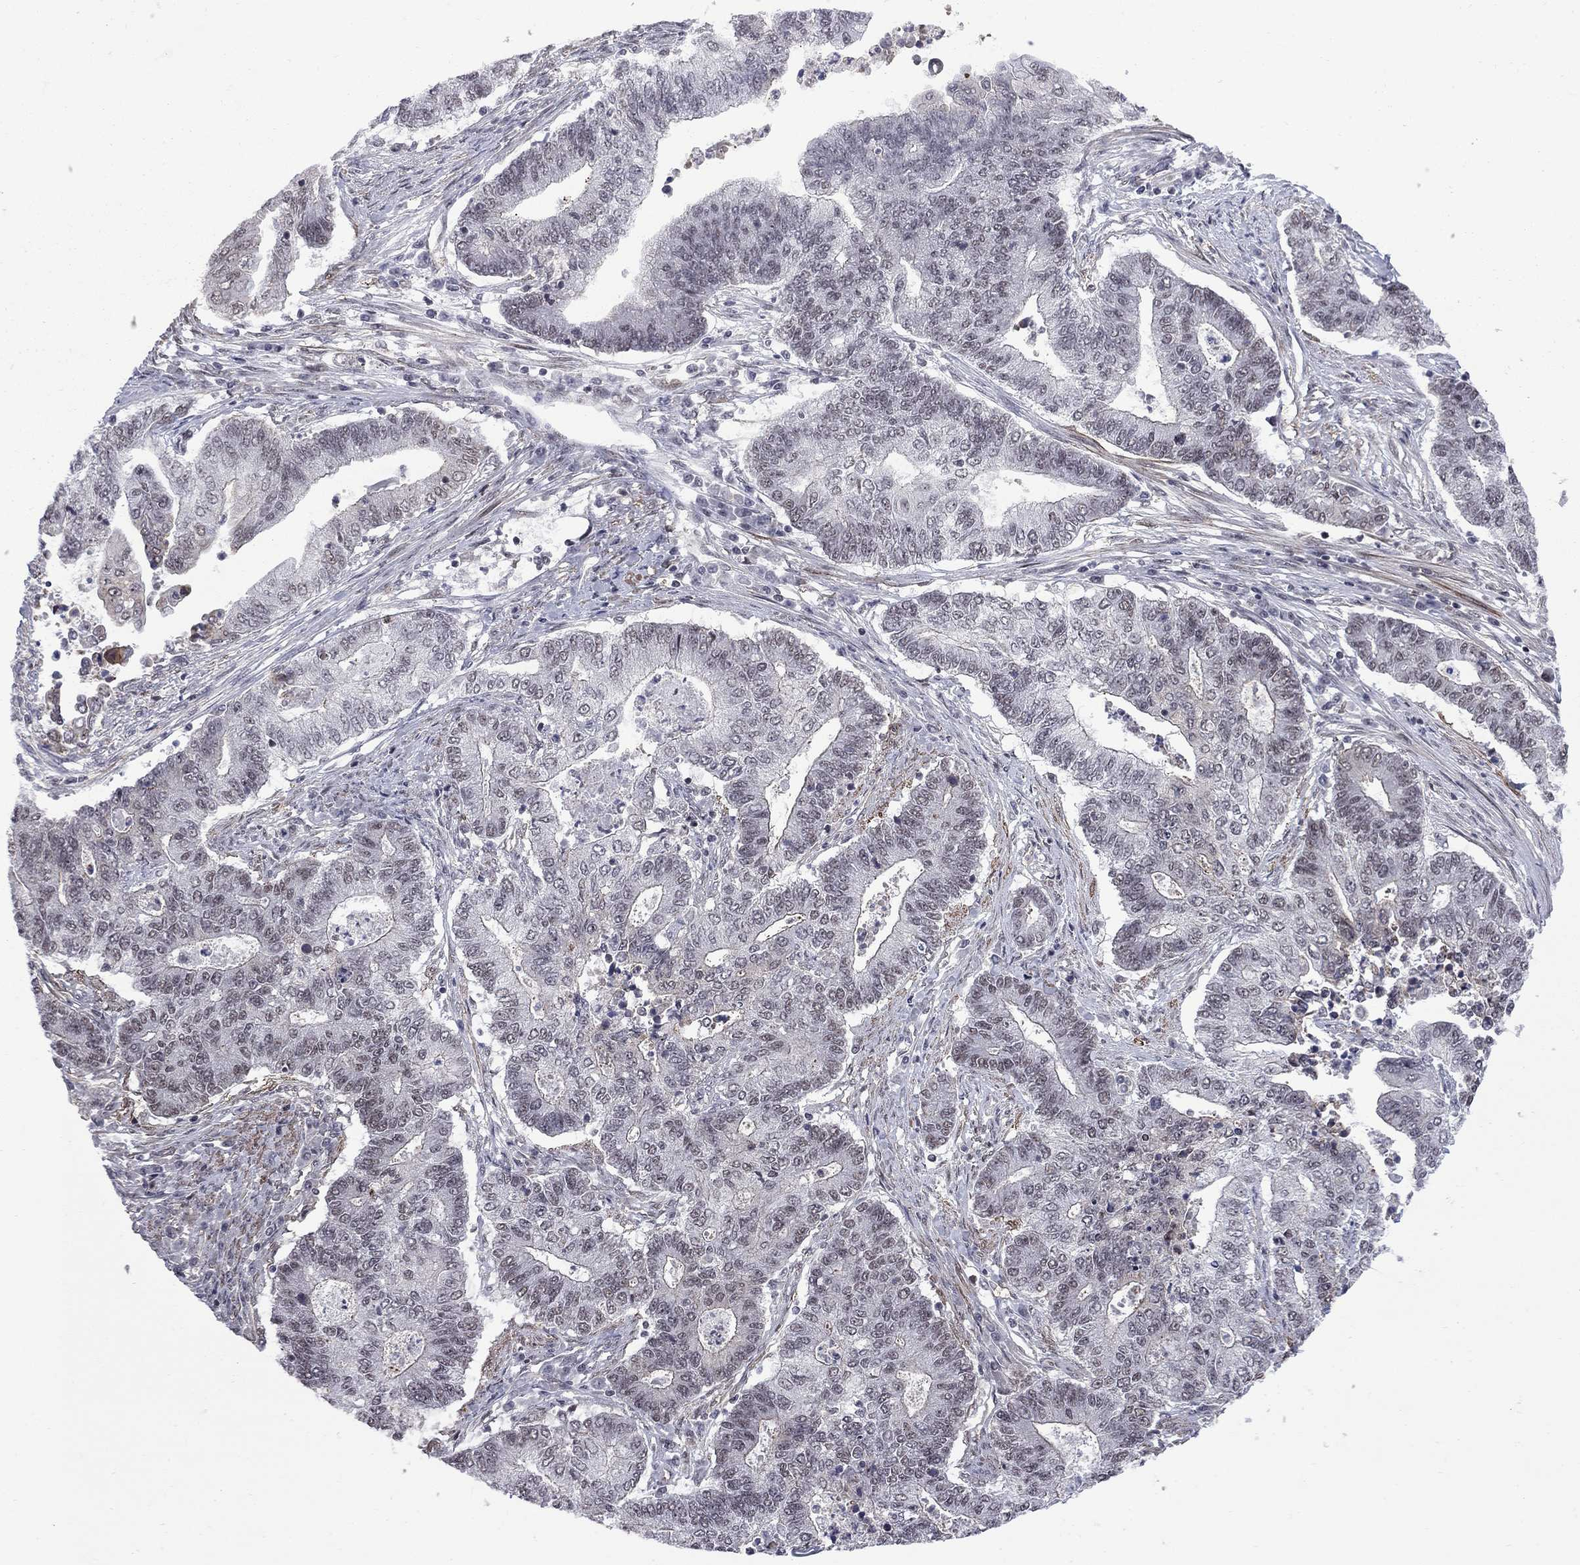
{"staining": {"intensity": "negative", "quantity": "none", "location": "none"}, "tissue": "endometrial cancer", "cell_type": "Tumor cells", "image_type": "cancer", "snomed": [{"axis": "morphology", "description": "Adenocarcinoma, NOS"}, {"axis": "topography", "description": "Uterus"}, {"axis": "topography", "description": "Endometrium"}], "caption": "DAB (3,3'-diaminobenzidine) immunohistochemical staining of human endometrial adenocarcinoma reveals no significant expression in tumor cells.", "gene": "BRF1", "patient": {"sex": "female", "age": 54}}